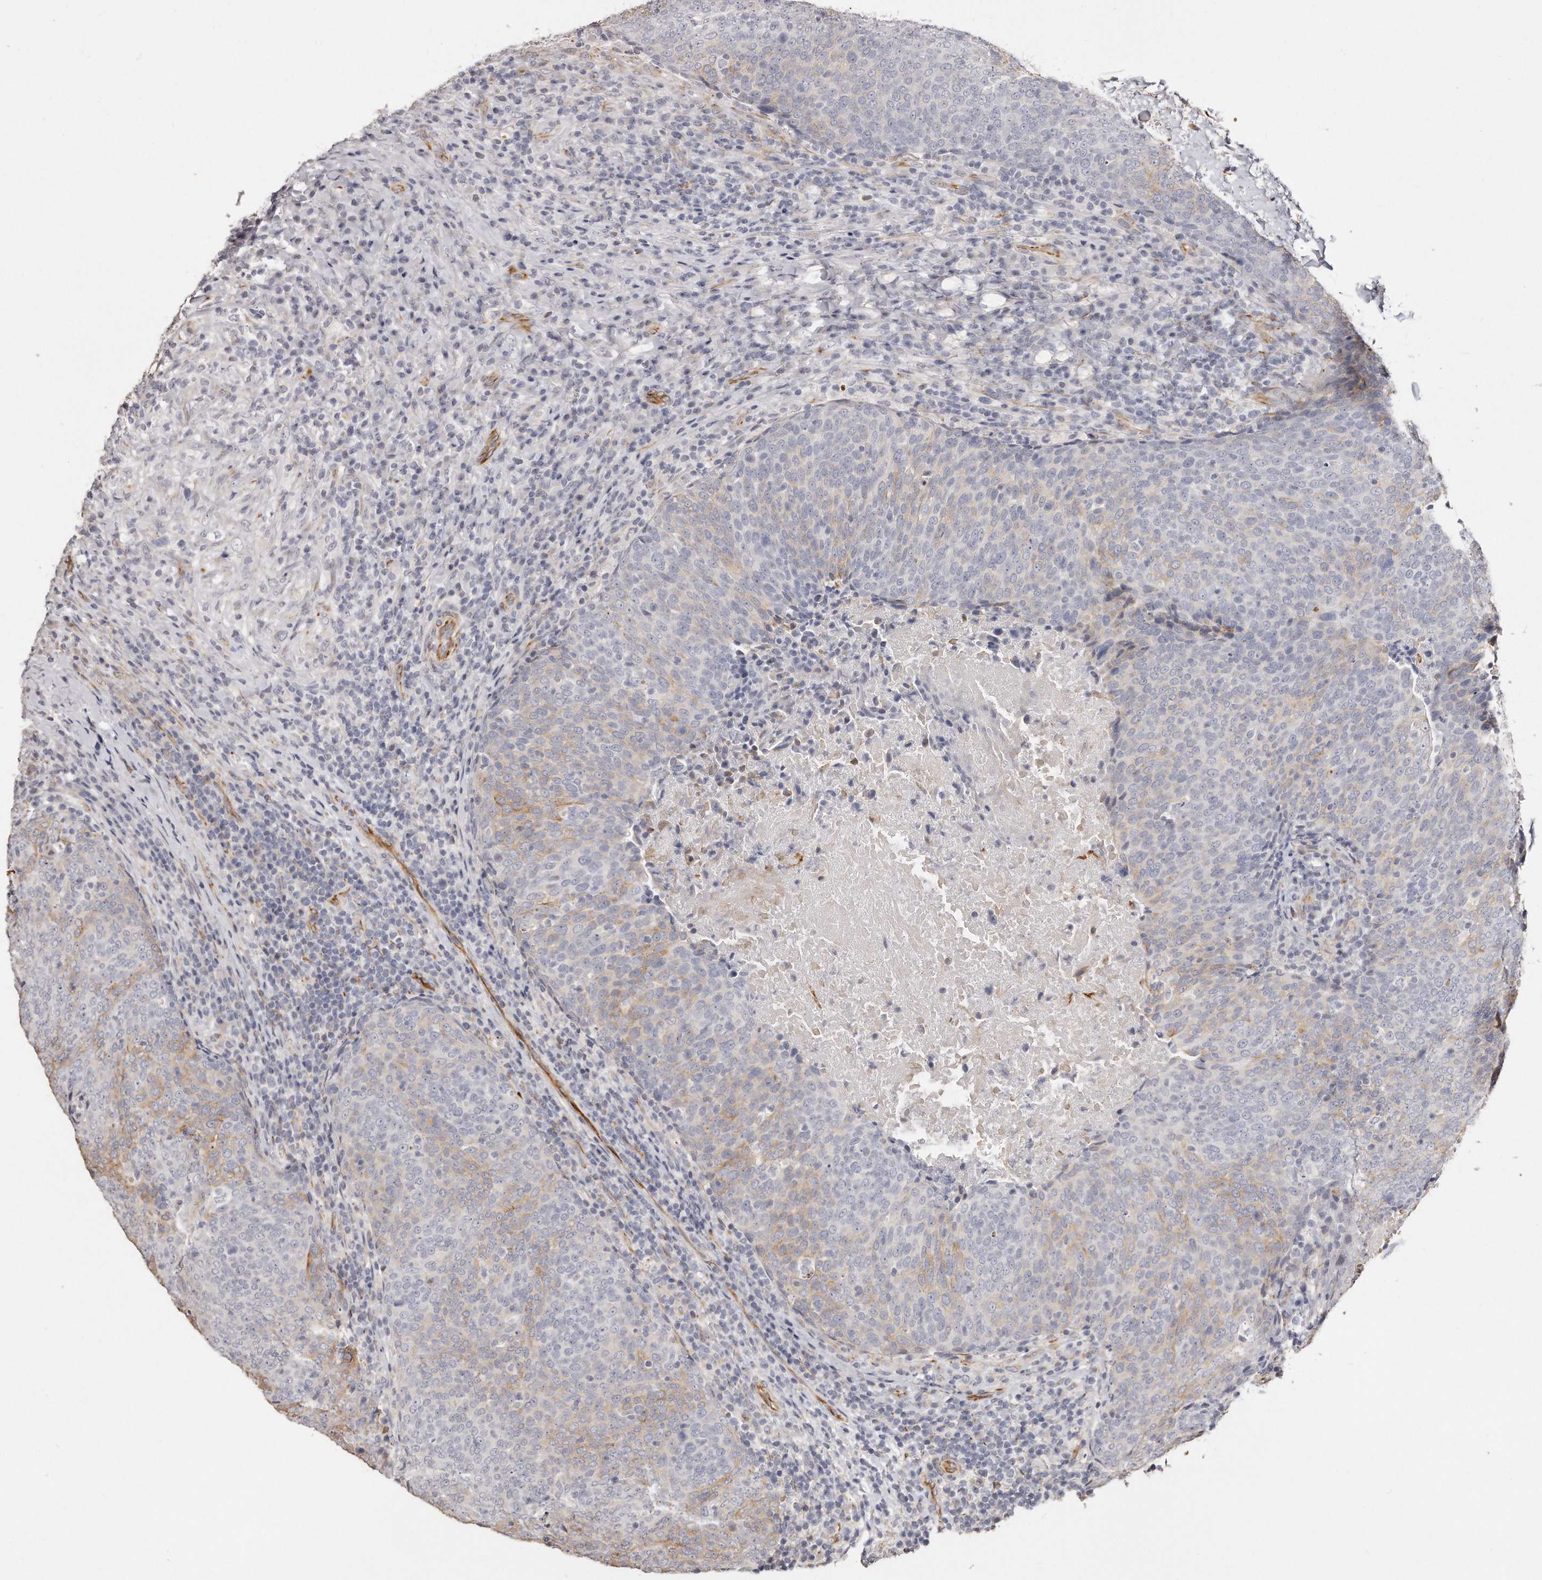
{"staining": {"intensity": "weak", "quantity": "<25%", "location": "cytoplasmic/membranous"}, "tissue": "head and neck cancer", "cell_type": "Tumor cells", "image_type": "cancer", "snomed": [{"axis": "morphology", "description": "Squamous cell carcinoma, NOS"}, {"axis": "morphology", "description": "Squamous cell carcinoma, metastatic, NOS"}, {"axis": "topography", "description": "Lymph node"}, {"axis": "topography", "description": "Head-Neck"}], "caption": "The image shows no staining of tumor cells in head and neck cancer. Nuclei are stained in blue.", "gene": "ZYG11A", "patient": {"sex": "male", "age": 62}}